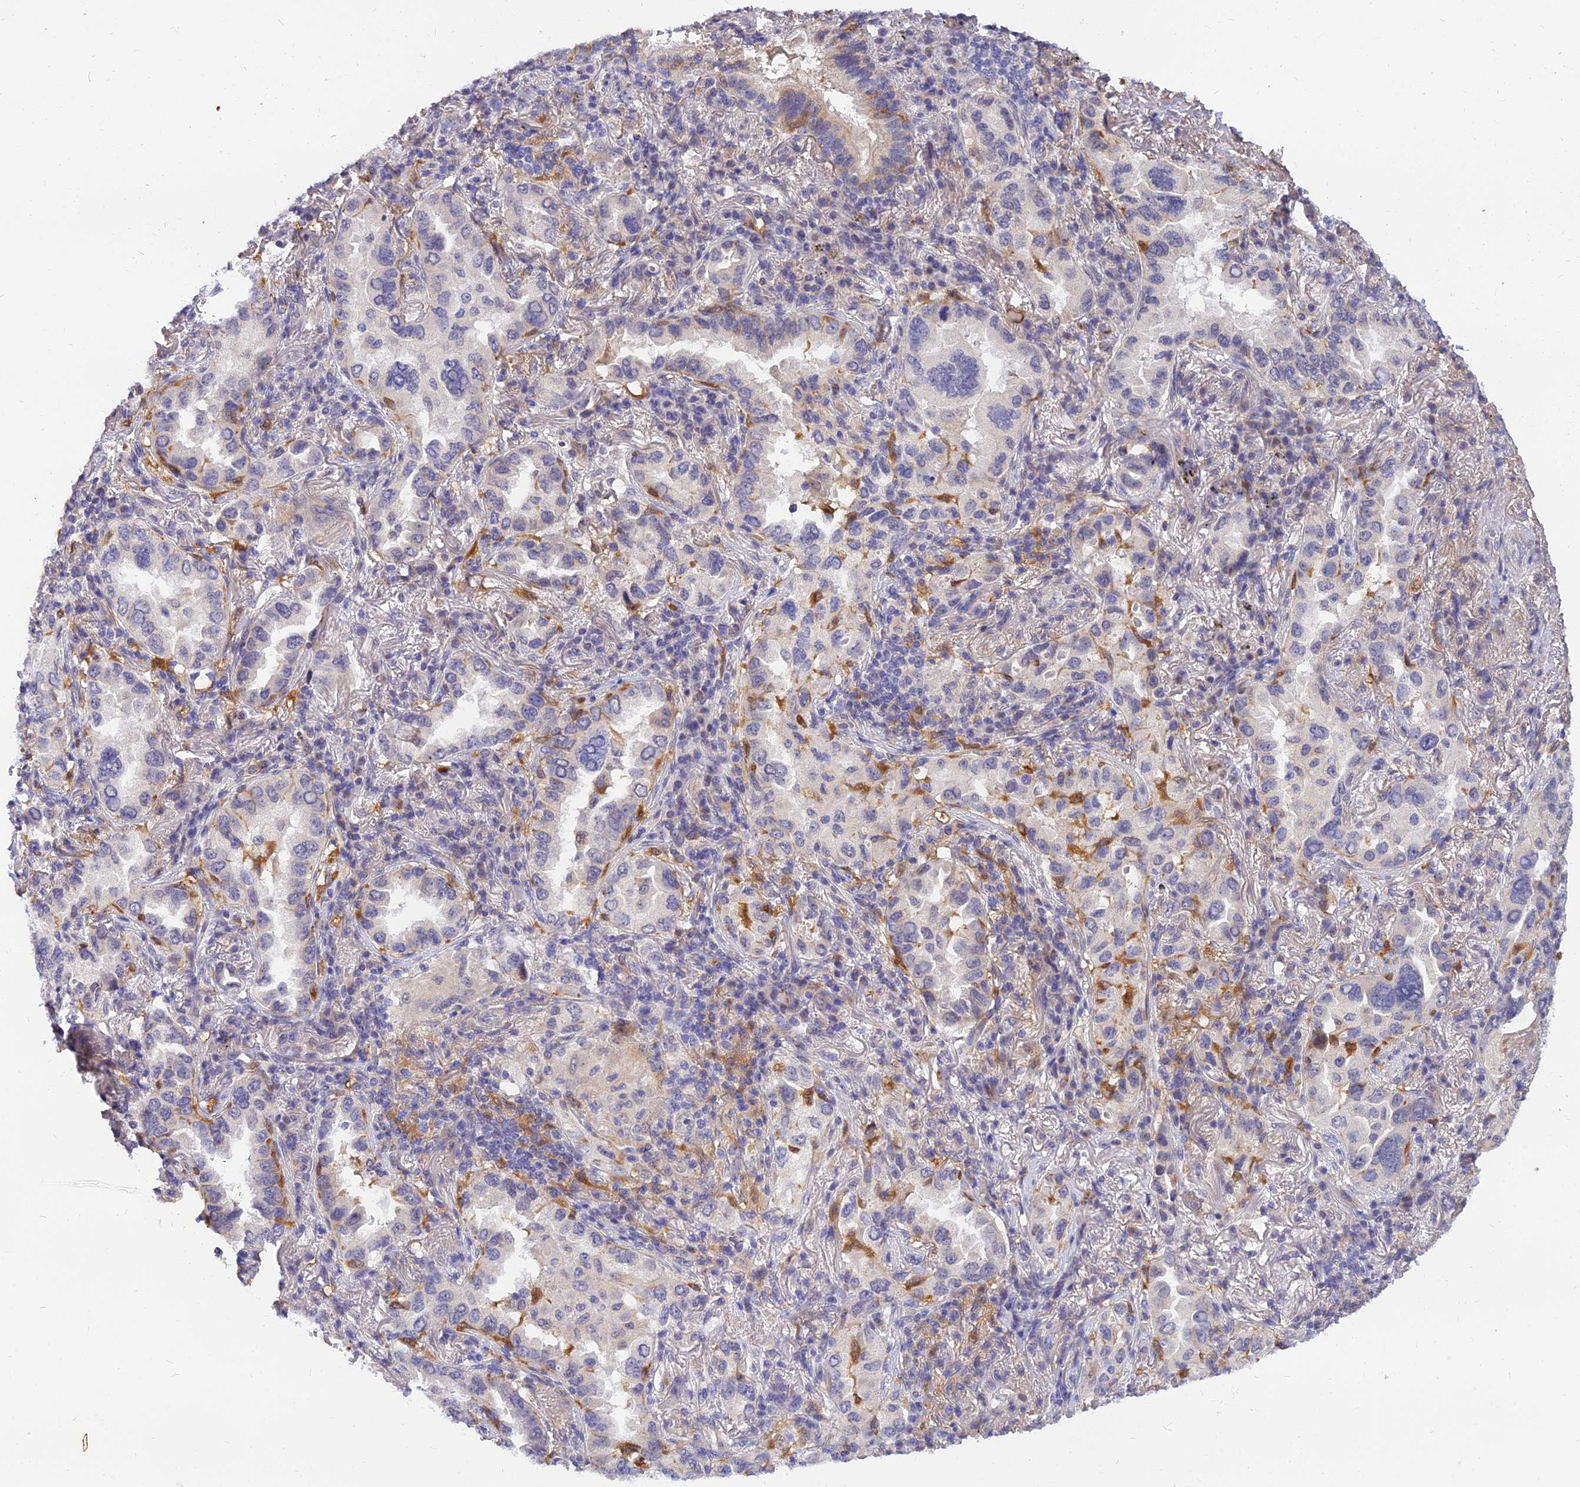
{"staining": {"intensity": "negative", "quantity": "none", "location": "none"}, "tissue": "lung cancer", "cell_type": "Tumor cells", "image_type": "cancer", "snomed": [{"axis": "morphology", "description": "Adenocarcinoma, NOS"}, {"axis": "topography", "description": "Lung"}], "caption": "Tumor cells show no significant protein expression in lung cancer (adenocarcinoma). (IHC, brightfield microscopy, high magnification).", "gene": "ANKS4B", "patient": {"sex": "female", "age": 69}}